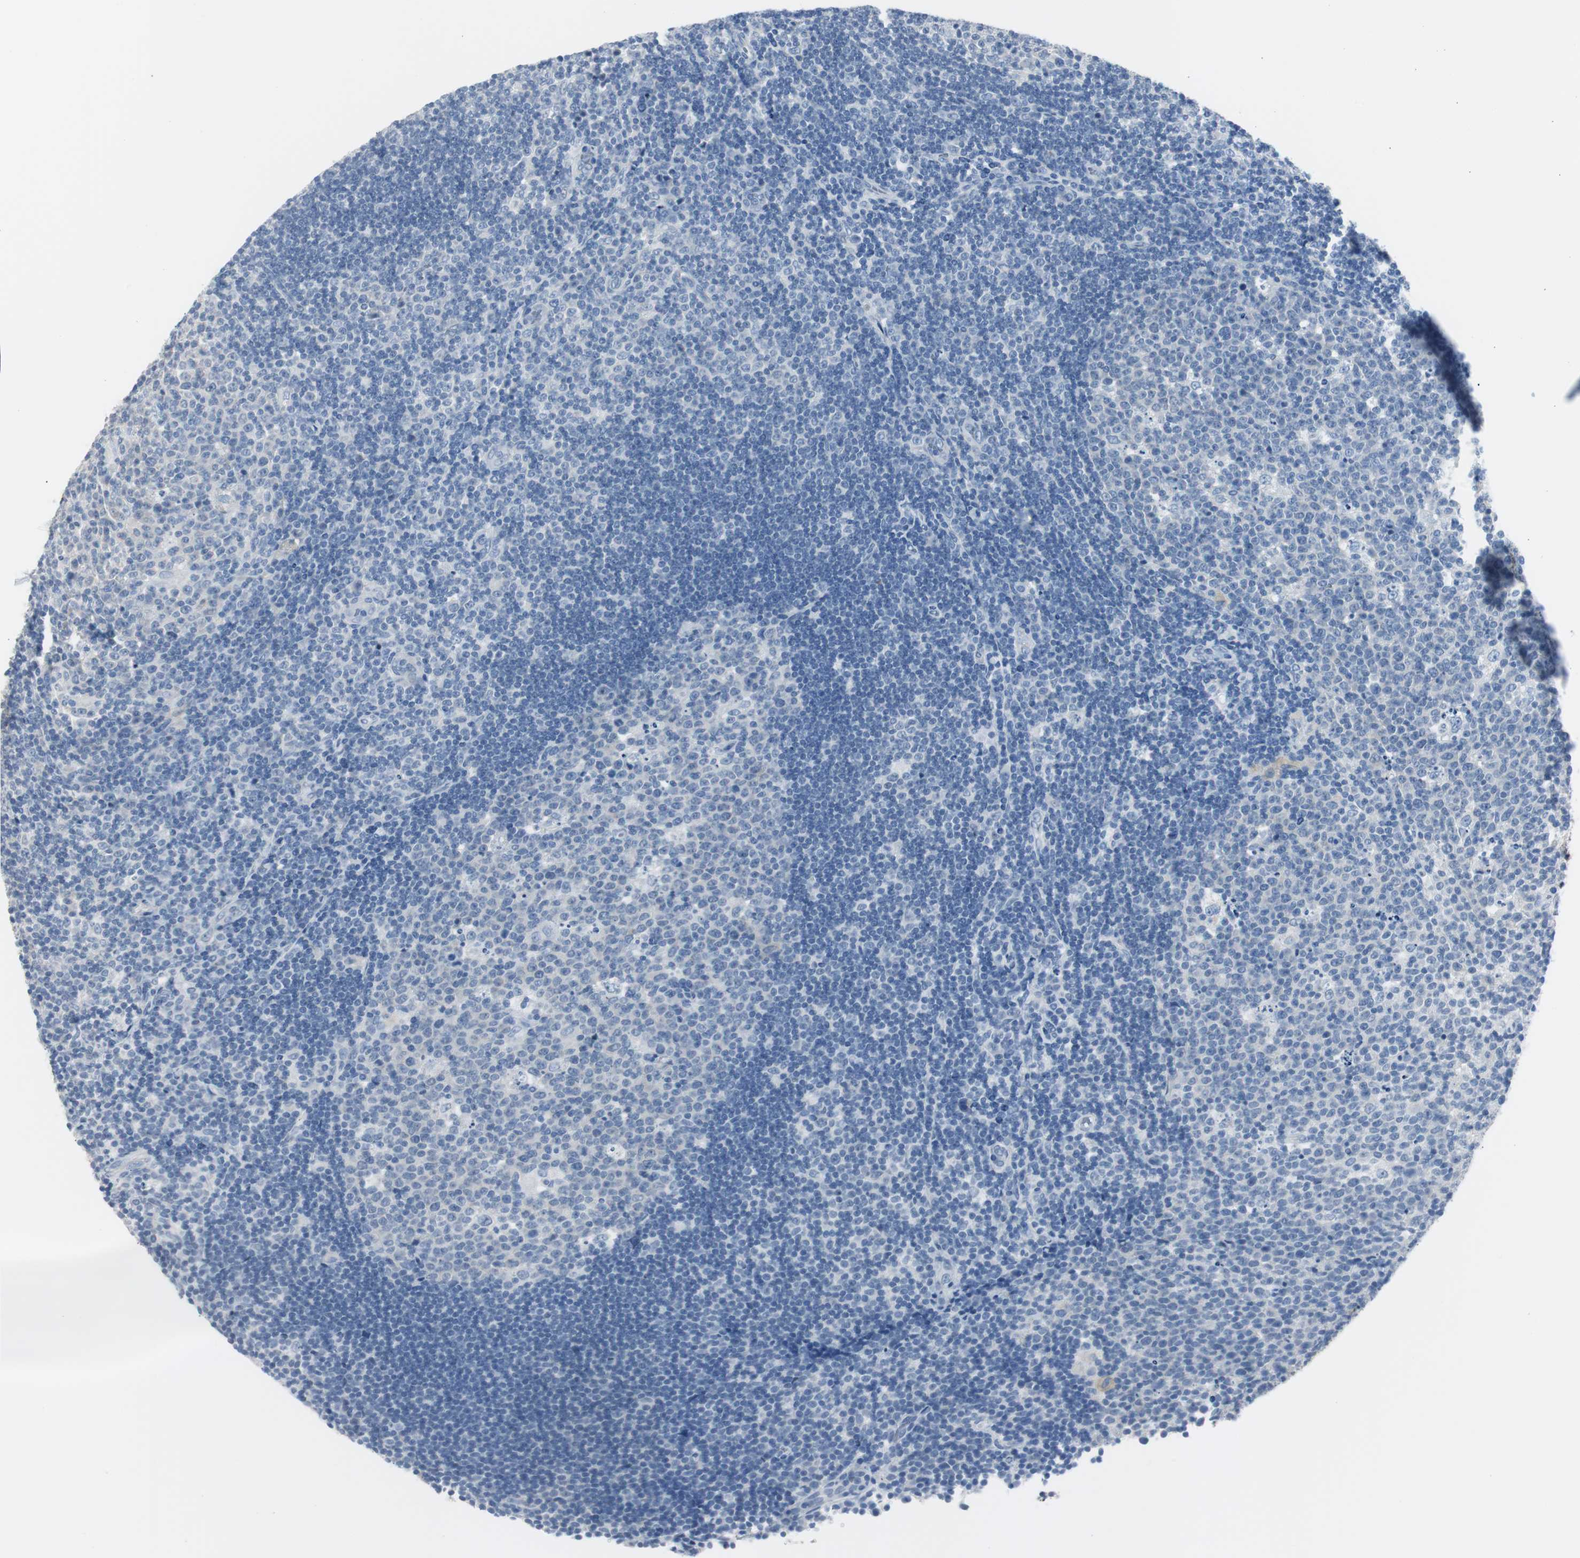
{"staining": {"intensity": "negative", "quantity": "none", "location": "none"}, "tissue": "lymph node", "cell_type": "Germinal center cells", "image_type": "normal", "snomed": [{"axis": "morphology", "description": "Normal tissue, NOS"}, {"axis": "topography", "description": "Lymph node"}, {"axis": "topography", "description": "Salivary gland"}], "caption": "Human lymph node stained for a protein using immunohistochemistry demonstrates no positivity in germinal center cells.", "gene": "S100A7A", "patient": {"sex": "male", "age": 8}}